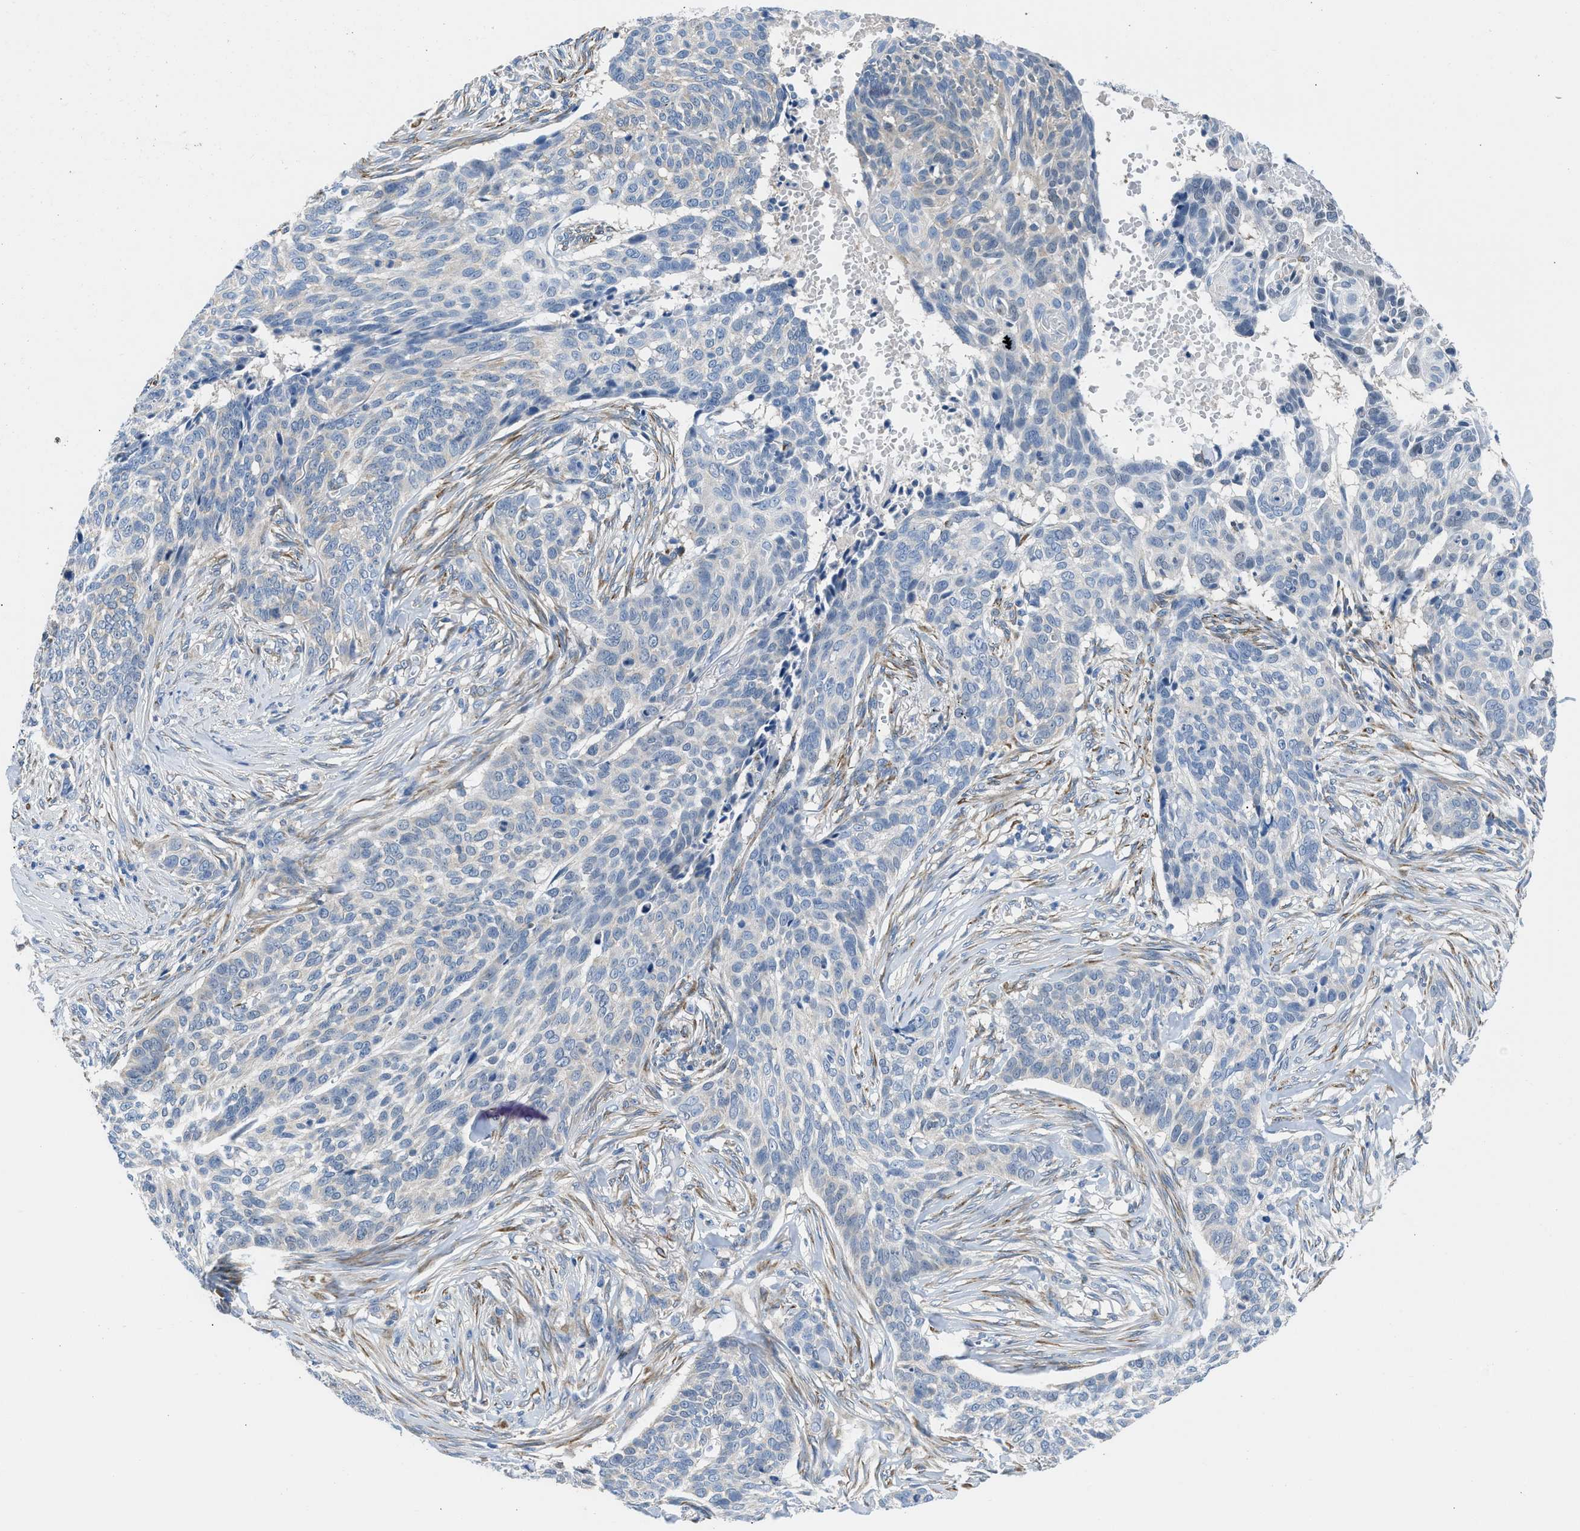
{"staining": {"intensity": "negative", "quantity": "none", "location": "none"}, "tissue": "skin cancer", "cell_type": "Tumor cells", "image_type": "cancer", "snomed": [{"axis": "morphology", "description": "Basal cell carcinoma"}, {"axis": "topography", "description": "Skin"}], "caption": "The photomicrograph exhibits no staining of tumor cells in skin basal cell carcinoma.", "gene": "BNC2", "patient": {"sex": "male", "age": 85}}